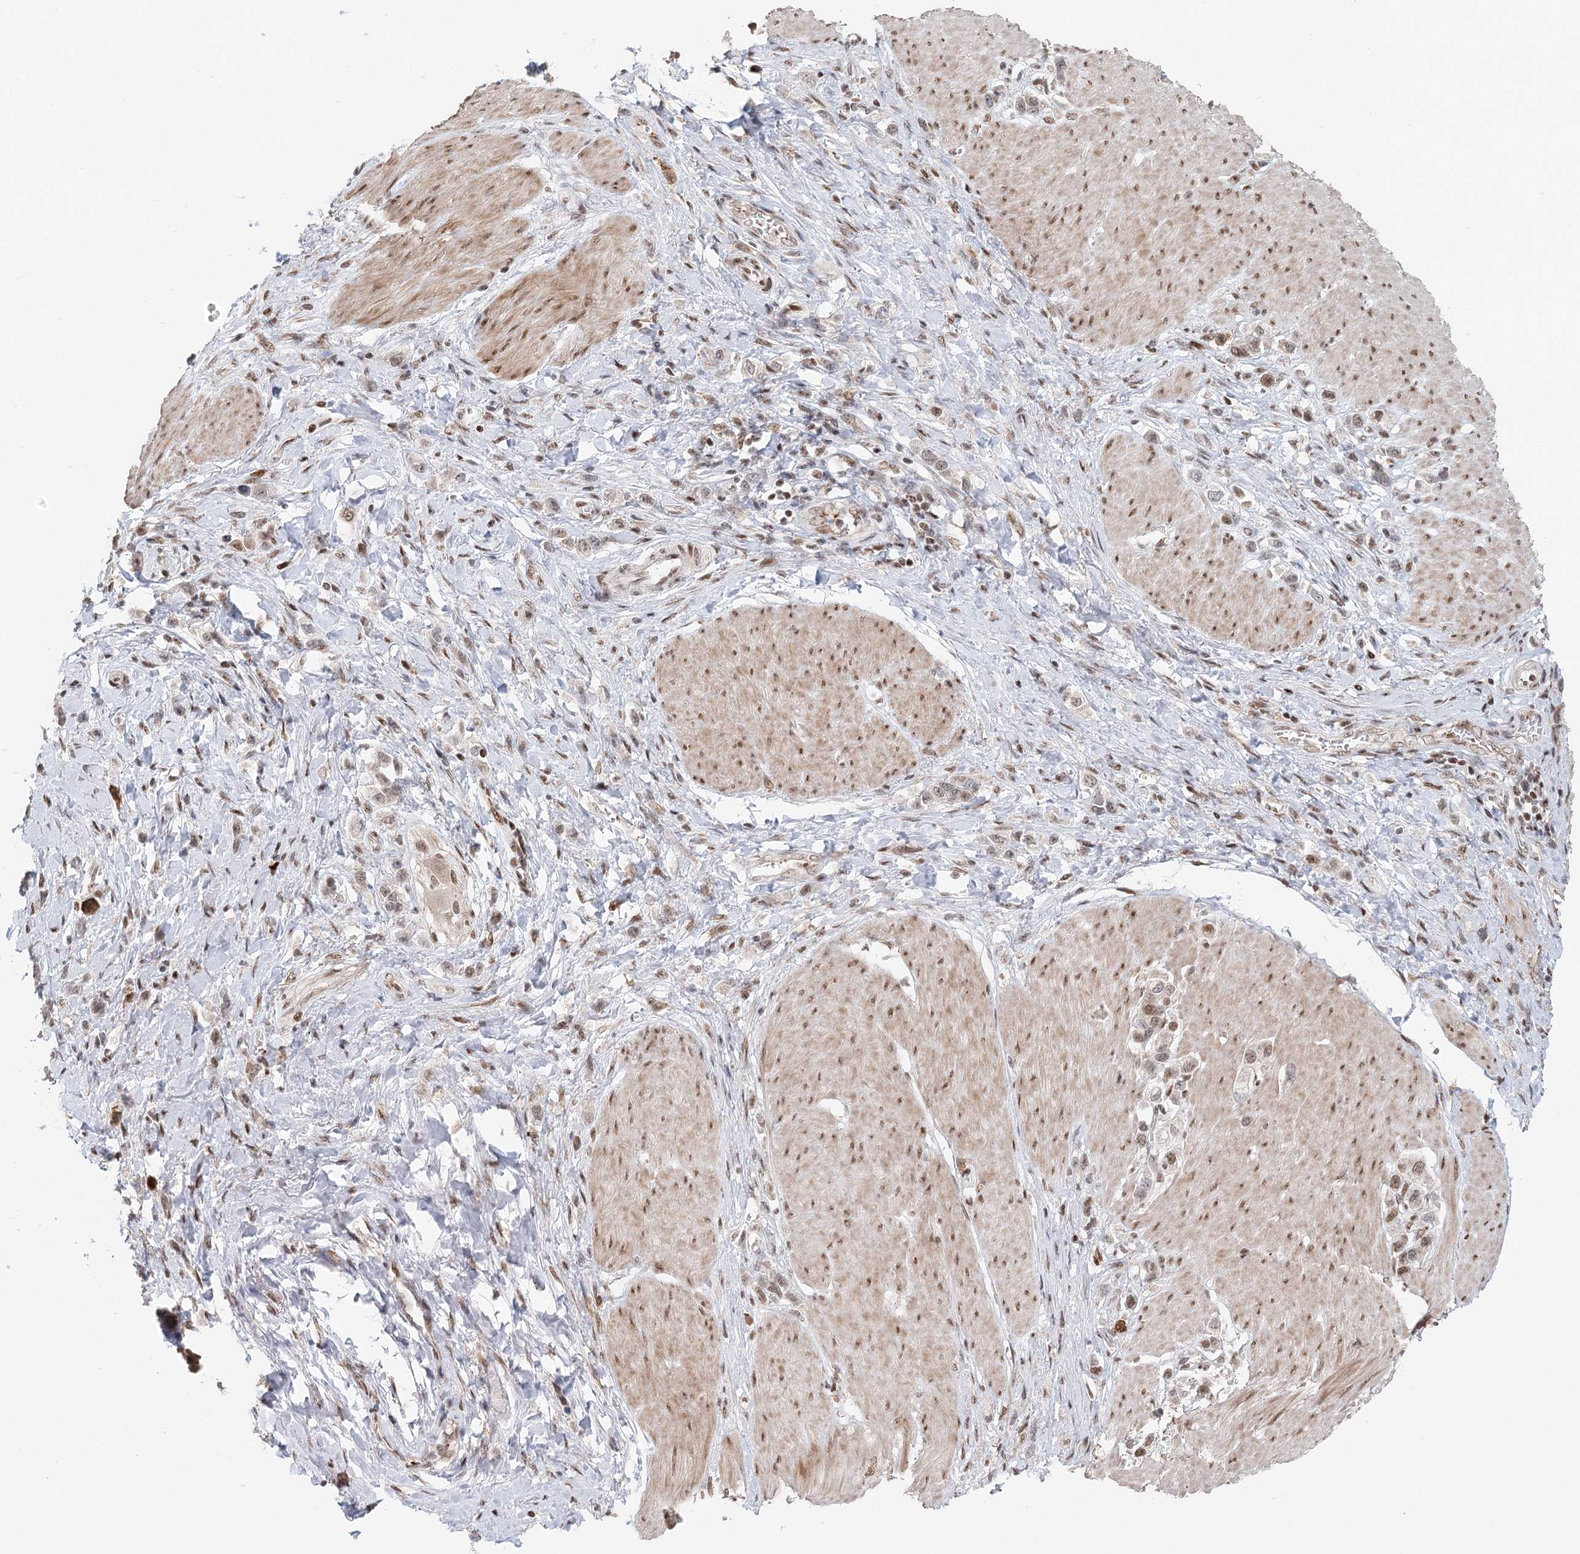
{"staining": {"intensity": "weak", "quantity": ">75%", "location": "nuclear"}, "tissue": "stomach cancer", "cell_type": "Tumor cells", "image_type": "cancer", "snomed": [{"axis": "morphology", "description": "Normal tissue, NOS"}, {"axis": "morphology", "description": "Adenocarcinoma, NOS"}, {"axis": "topography", "description": "Stomach, upper"}, {"axis": "topography", "description": "Stomach"}], "caption": "Immunohistochemistry (IHC) image of human stomach adenocarcinoma stained for a protein (brown), which reveals low levels of weak nuclear staining in about >75% of tumor cells.", "gene": "BNIP5", "patient": {"sex": "female", "age": 65}}